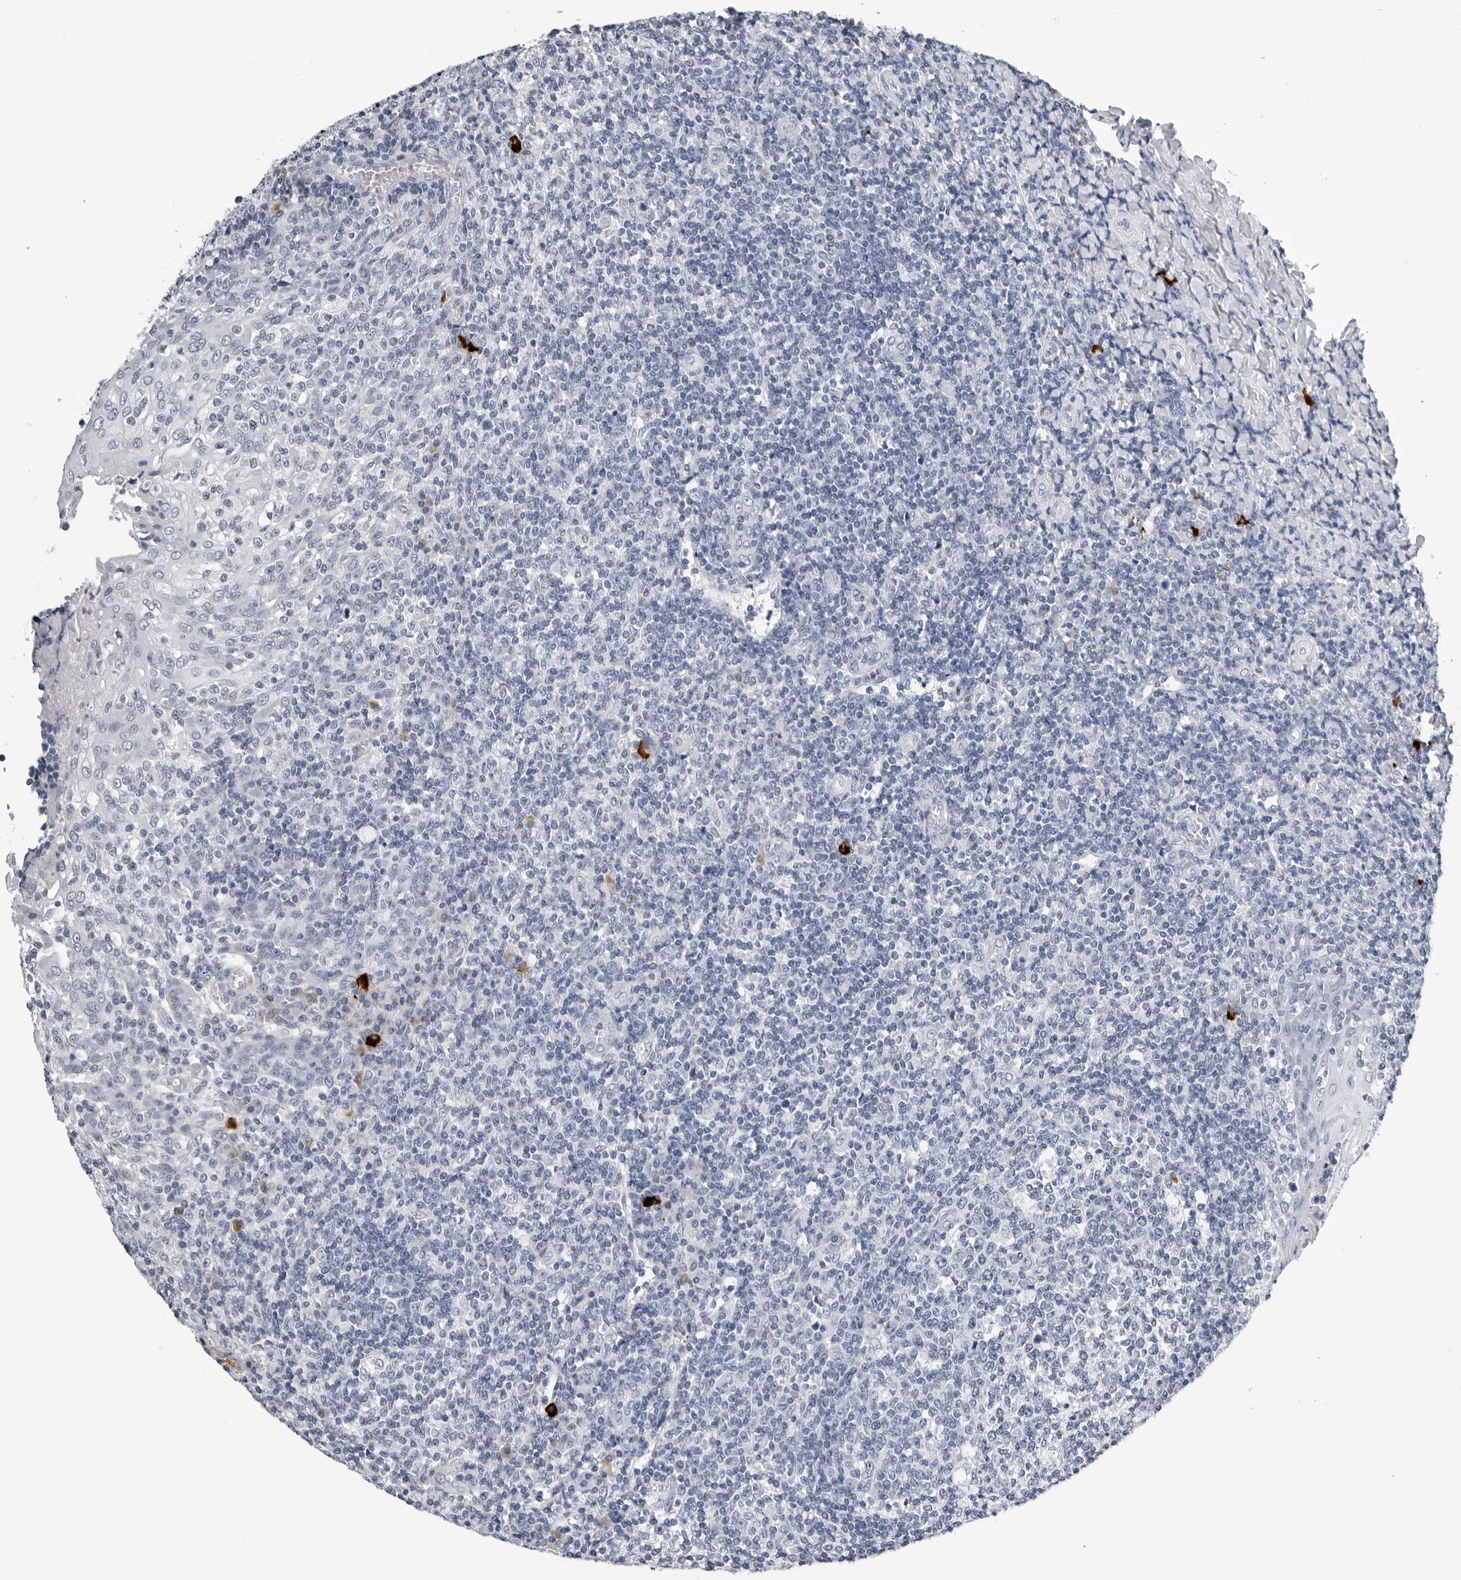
{"staining": {"intensity": "negative", "quantity": "none", "location": "none"}, "tissue": "tonsil", "cell_type": "Germinal center cells", "image_type": "normal", "snomed": [{"axis": "morphology", "description": "Normal tissue, NOS"}, {"axis": "topography", "description": "Tonsil"}], "caption": "Histopathology image shows no significant protein positivity in germinal center cells of unremarkable tonsil.", "gene": "ZNF502", "patient": {"sex": "female", "age": 19}}